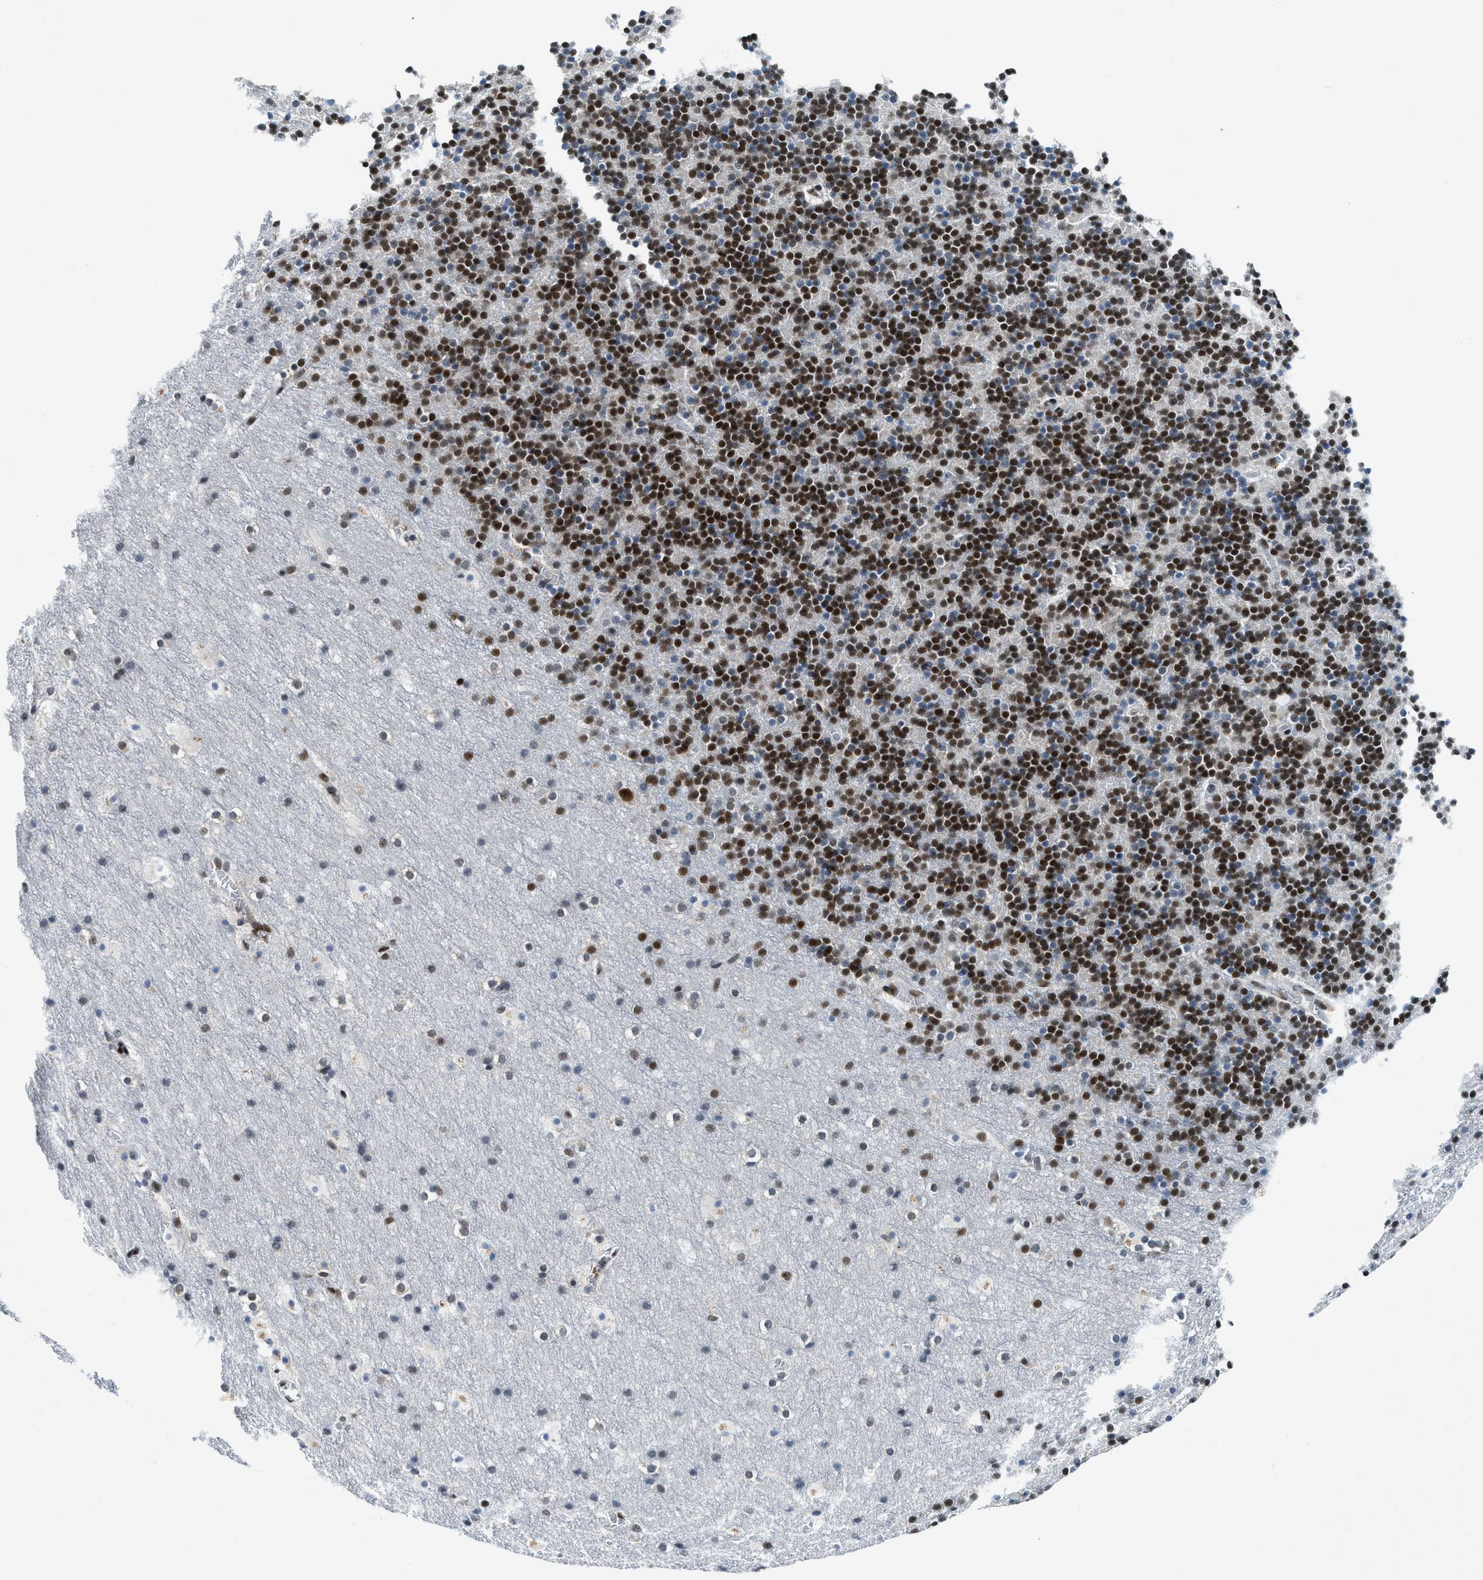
{"staining": {"intensity": "strong", "quantity": ">75%", "location": "nuclear"}, "tissue": "cerebellum", "cell_type": "Cells in granular layer", "image_type": "normal", "snomed": [{"axis": "morphology", "description": "Normal tissue, NOS"}, {"axis": "topography", "description": "Cerebellum"}], "caption": "A high-resolution histopathology image shows IHC staining of benign cerebellum, which exhibits strong nuclear staining in about >75% of cells in granular layer.", "gene": "NCOA1", "patient": {"sex": "male", "age": 45}}